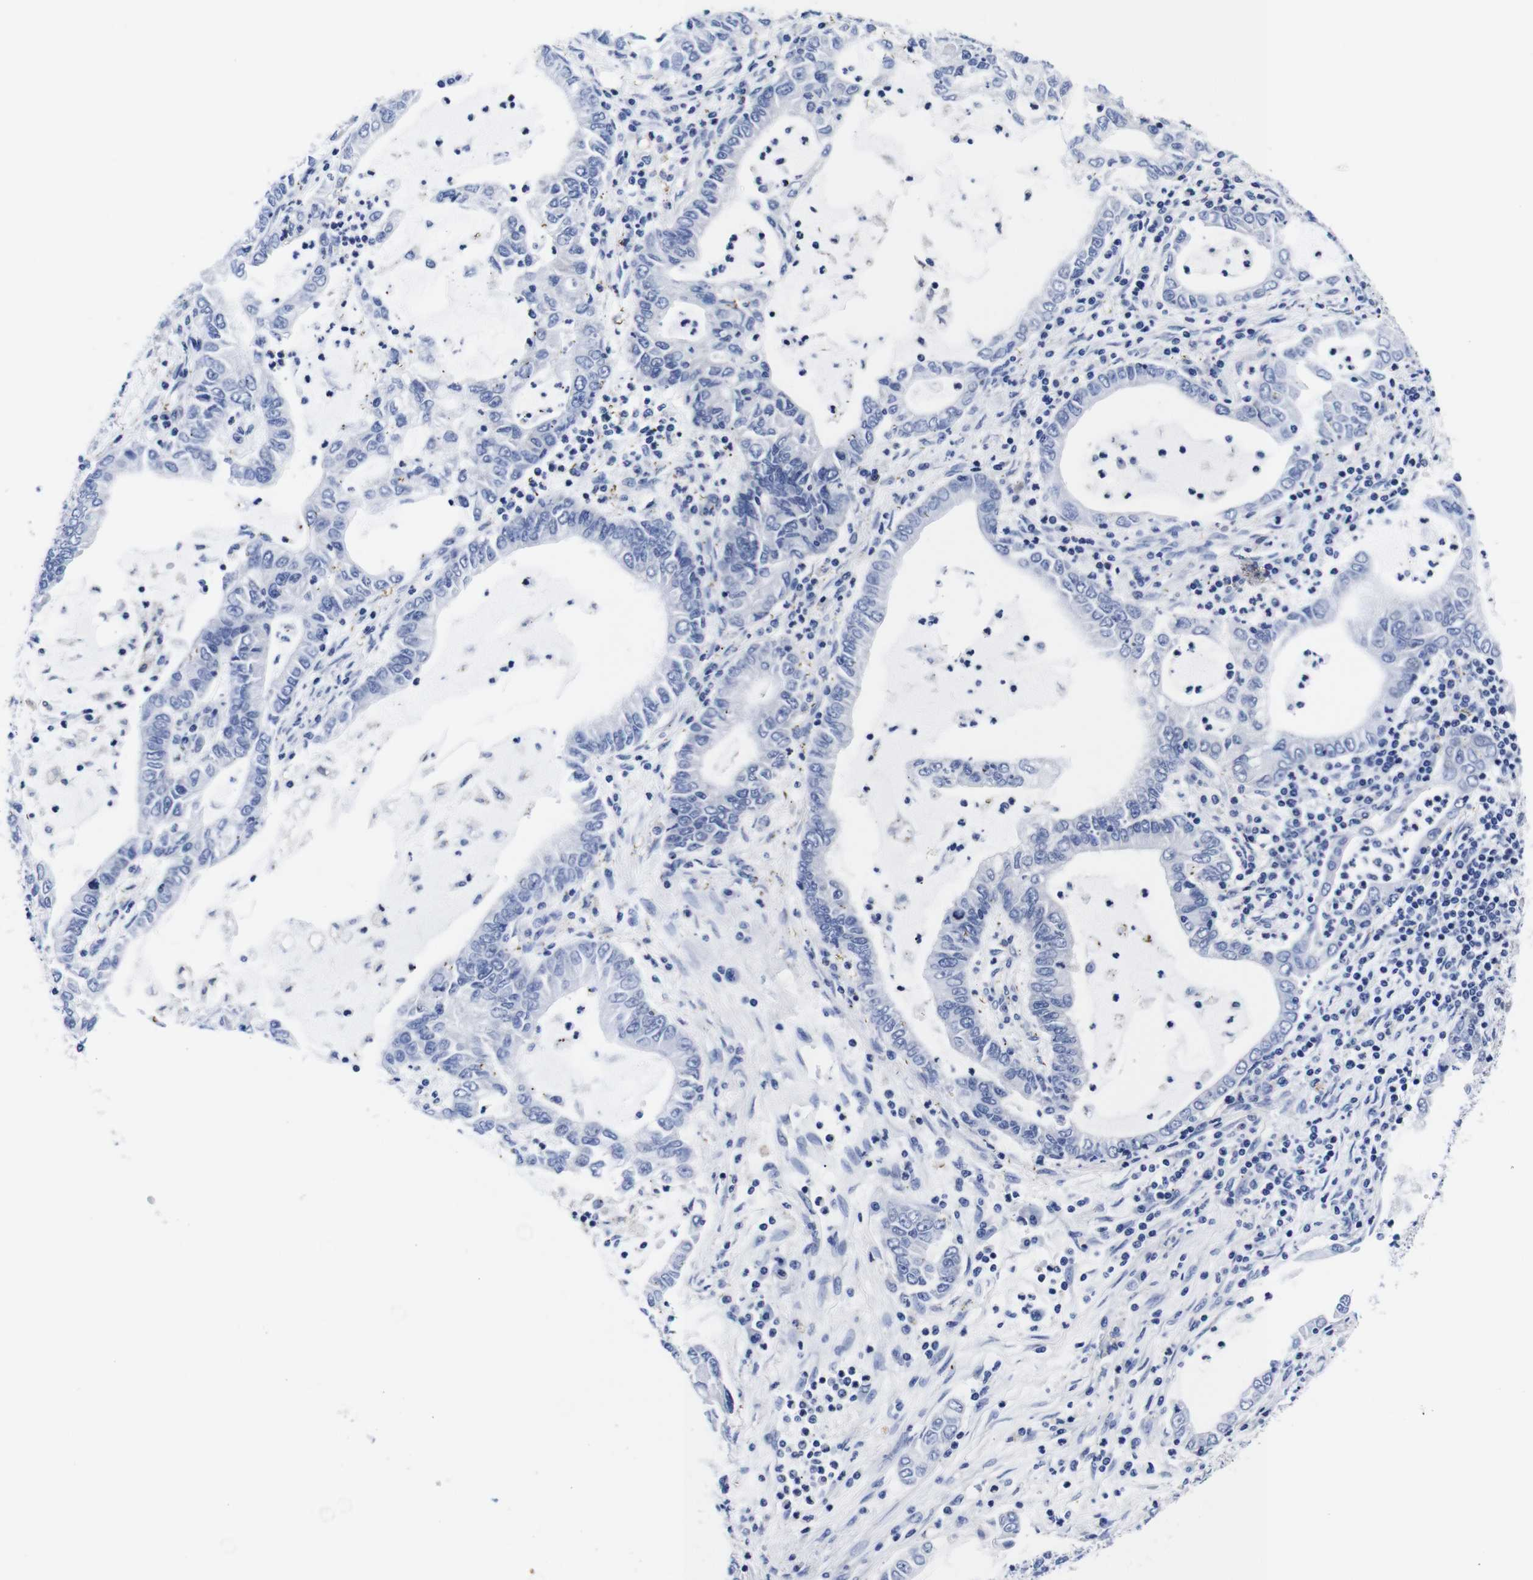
{"staining": {"intensity": "negative", "quantity": "none", "location": "none"}, "tissue": "lung cancer", "cell_type": "Tumor cells", "image_type": "cancer", "snomed": [{"axis": "morphology", "description": "Adenocarcinoma, NOS"}, {"axis": "topography", "description": "Lung"}], "caption": "The immunohistochemistry (IHC) histopathology image has no significant expression in tumor cells of lung cancer (adenocarcinoma) tissue.", "gene": "CLEC4G", "patient": {"sex": "female", "age": 51}}